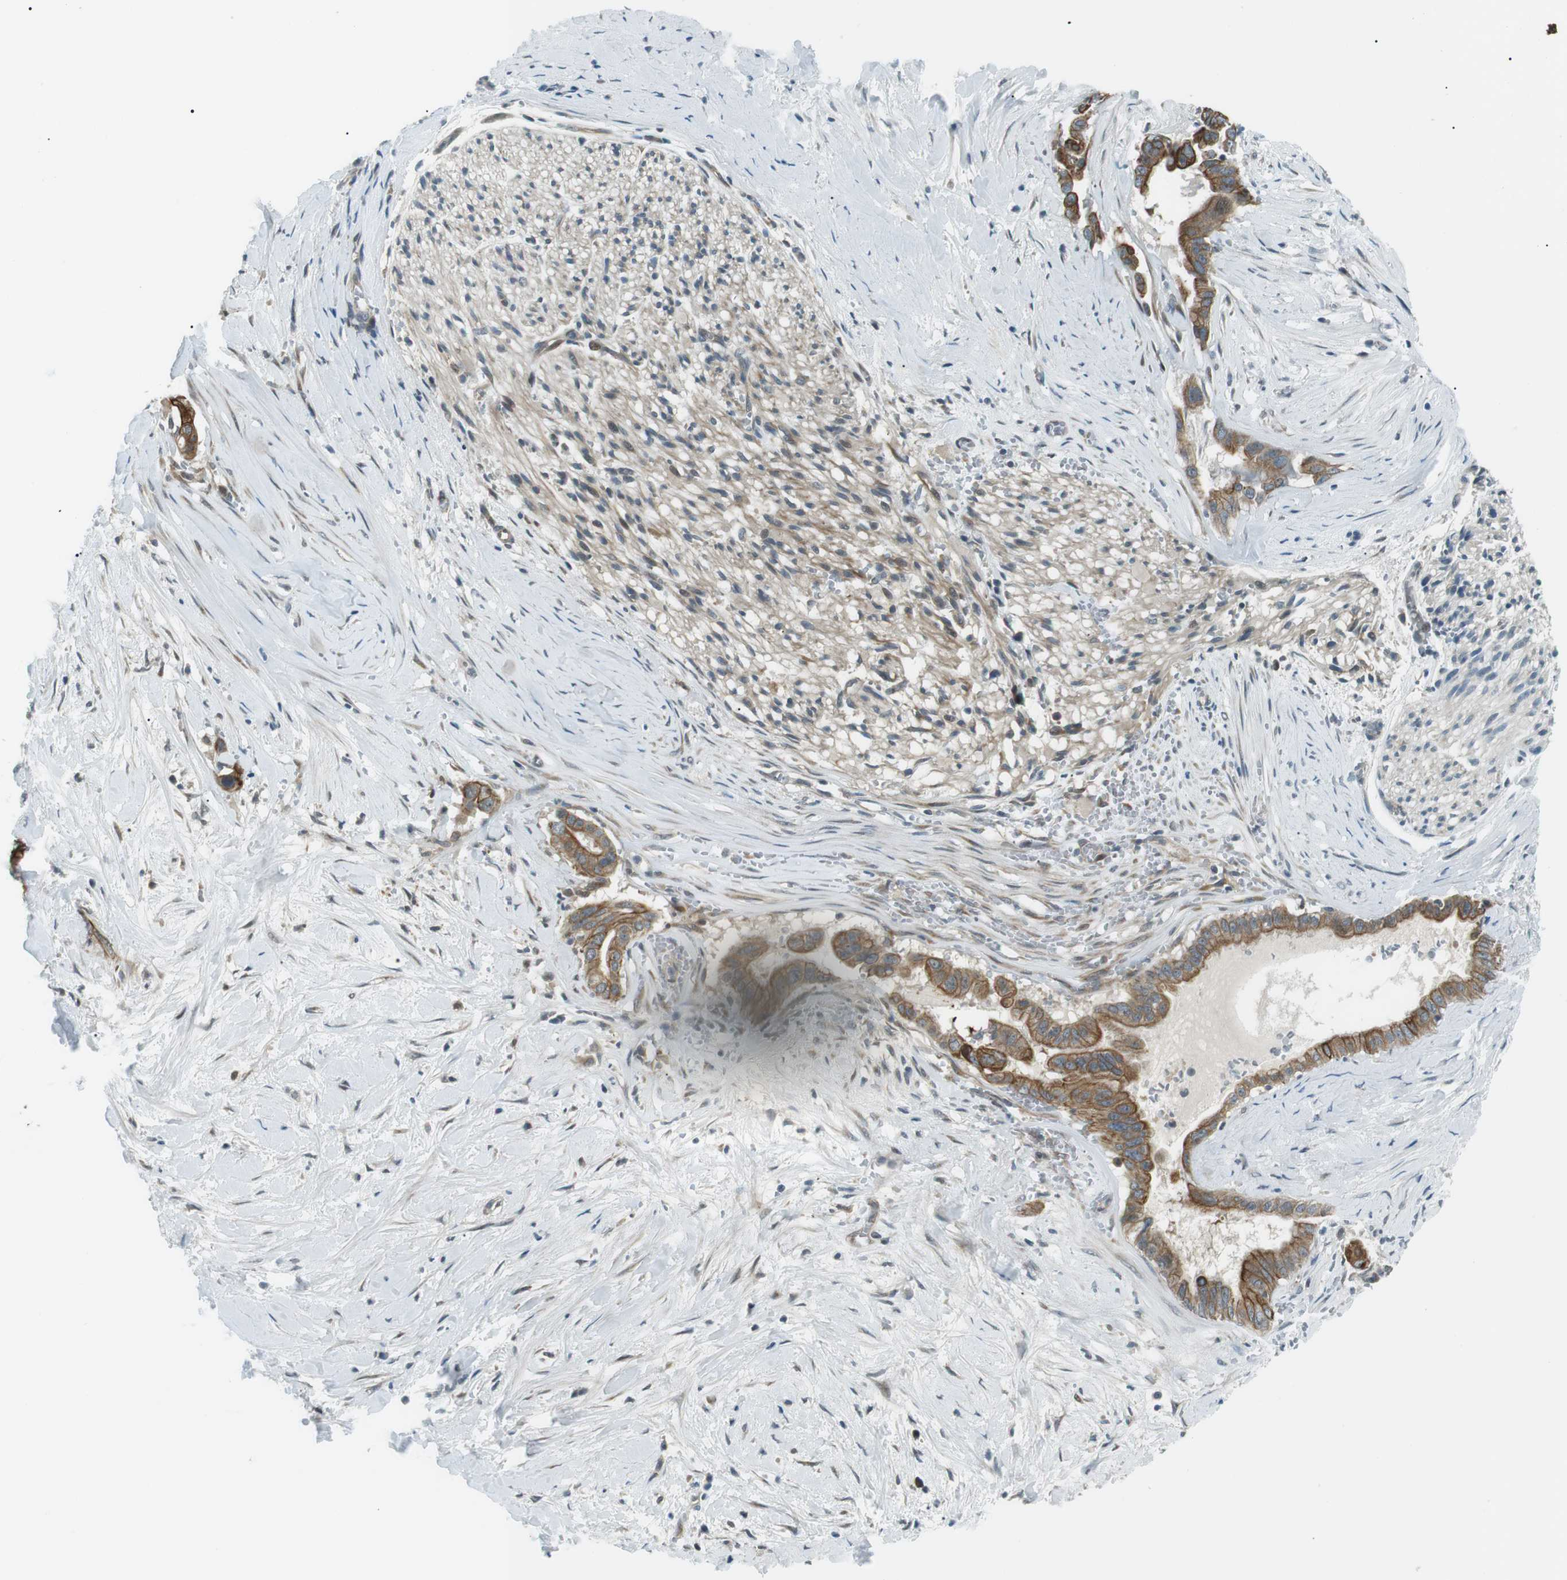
{"staining": {"intensity": "strong", "quantity": ">75%", "location": "cytoplasmic/membranous"}, "tissue": "pancreatic cancer", "cell_type": "Tumor cells", "image_type": "cancer", "snomed": [{"axis": "morphology", "description": "Adenocarcinoma, NOS"}, {"axis": "topography", "description": "Pancreas"}], "caption": "Protein staining by immunohistochemistry (IHC) displays strong cytoplasmic/membranous positivity in about >75% of tumor cells in pancreatic cancer. (Stains: DAB (3,3'-diaminobenzidine) in brown, nuclei in blue, Microscopy: brightfield microscopy at high magnification).", "gene": "TMEM74", "patient": {"sex": "male", "age": 55}}